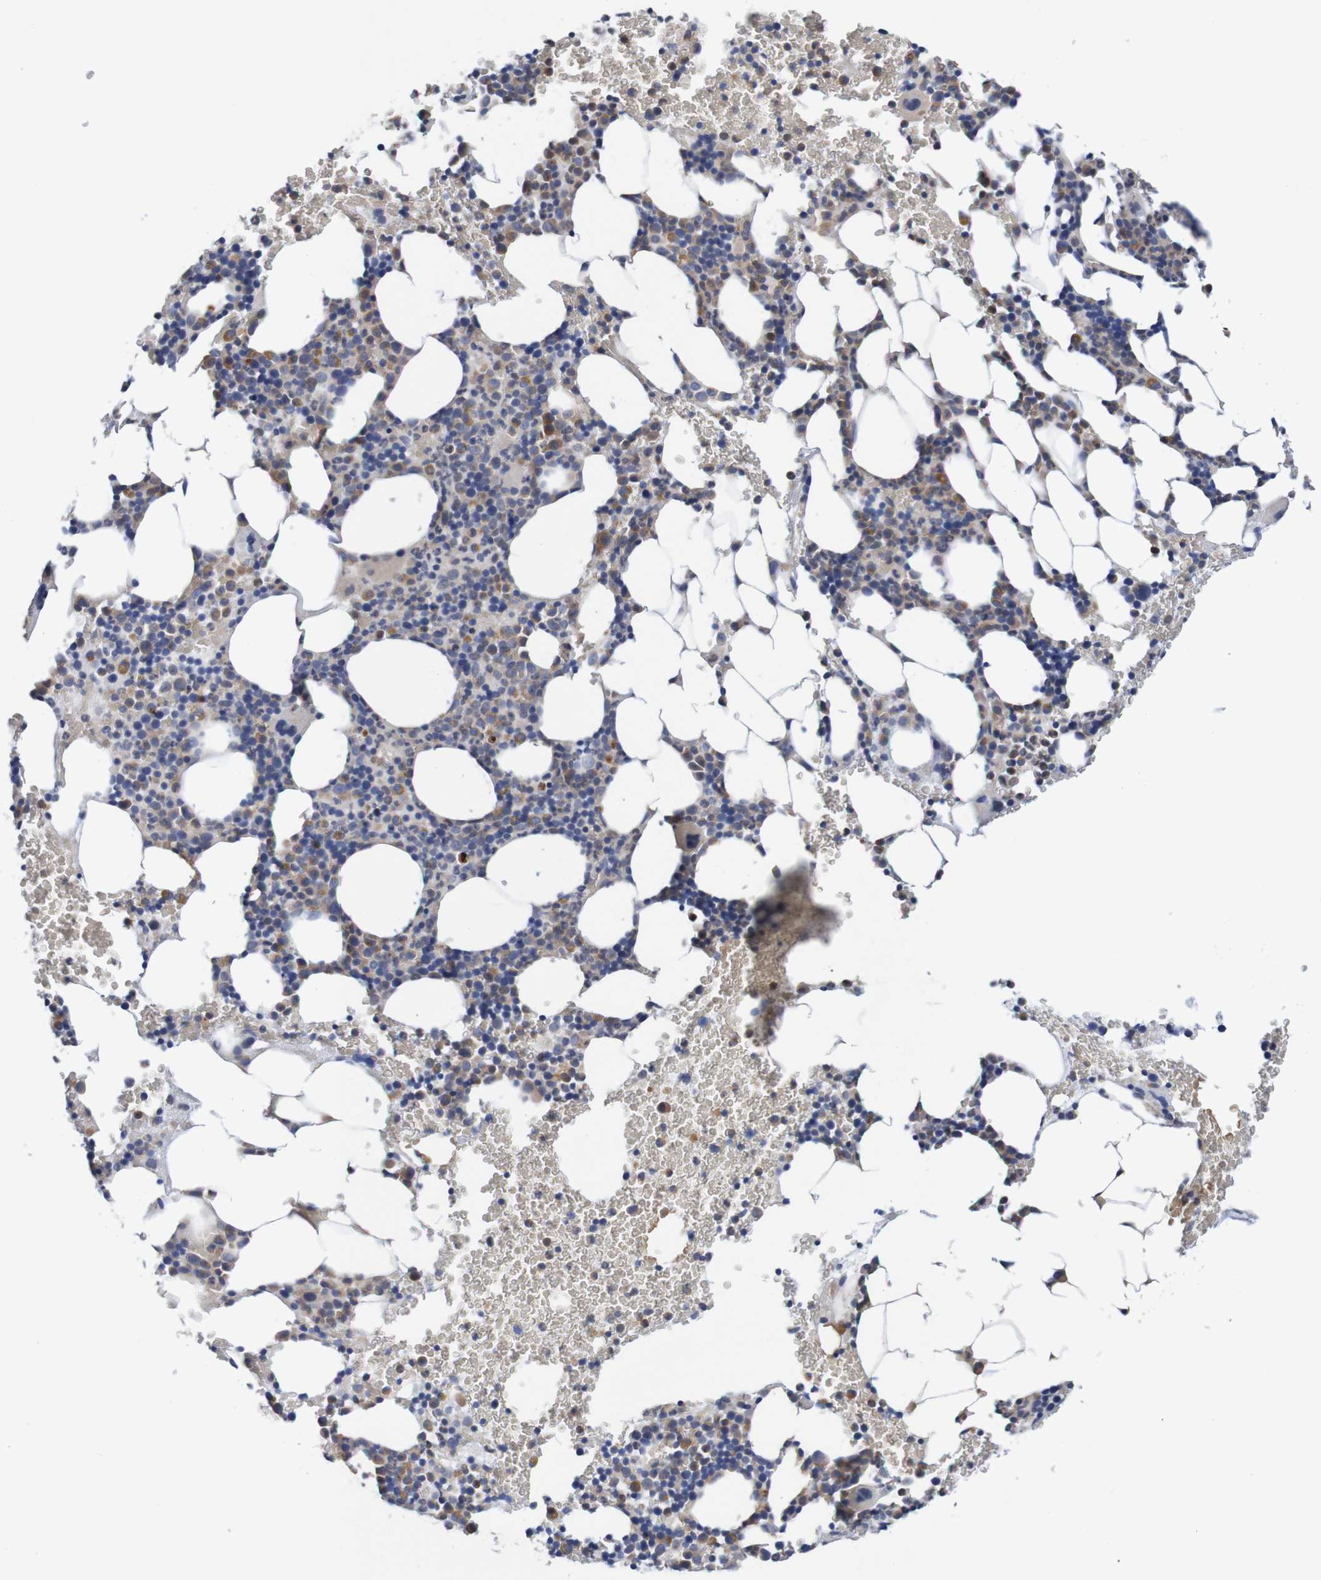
{"staining": {"intensity": "moderate", "quantity": "<25%", "location": "cytoplasmic/membranous"}, "tissue": "bone marrow", "cell_type": "Hematopoietic cells", "image_type": "normal", "snomed": [{"axis": "morphology", "description": "Normal tissue, NOS"}, {"axis": "morphology", "description": "Inflammation, NOS"}, {"axis": "topography", "description": "Bone marrow"}], "caption": "Protein expression analysis of benign bone marrow exhibits moderate cytoplasmic/membranous expression in about <25% of hematopoietic cells.", "gene": "FIBP", "patient": {"sex": "female", "age": 70}}